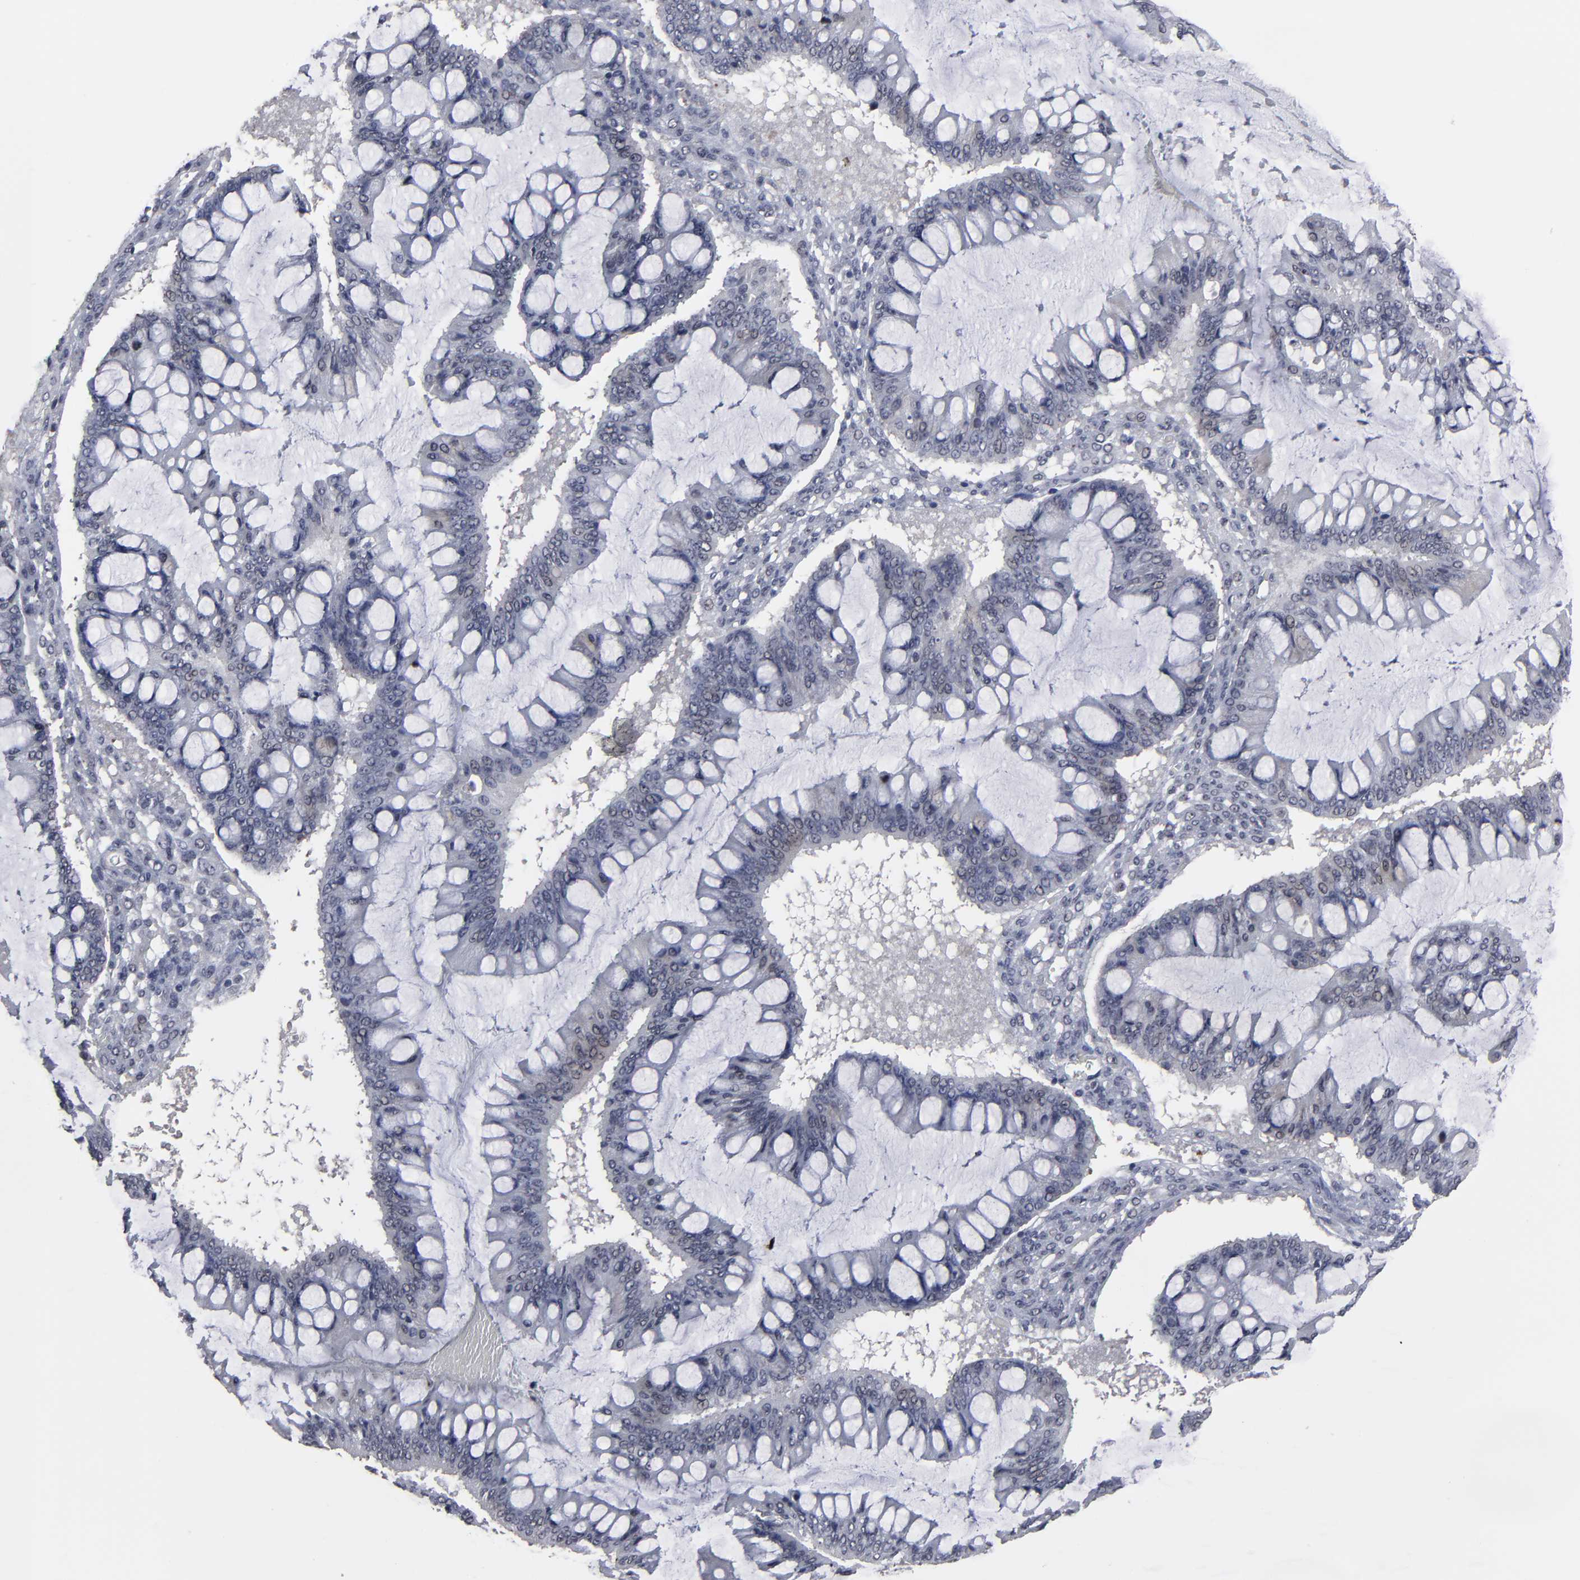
{"staining": {"intensity": "negative", "quantity": "none", "location": "none"}, "tissue": "ovarian cancer", "cell_type": "Tumor cells", "image_type": "cancer", "snomed": [{"axis": "morphology", "description": "Cystadenocarcinoma, mucinous, NOS"}, {"axis": "topography", "description": "Ovary"}], "caption": "An immunohistochemistry (IHC) image of ovarian cancer (mucinous cystadenocarcinoma) is shown. There is no staining in tumor cells of ovarian cancer (mucinous cystadenocarcinoma). (Brightfield microscopy of DAB IHC at high magnification).", "gene": "SSRP1", "patient": {"sex": "female", "age": 73}}